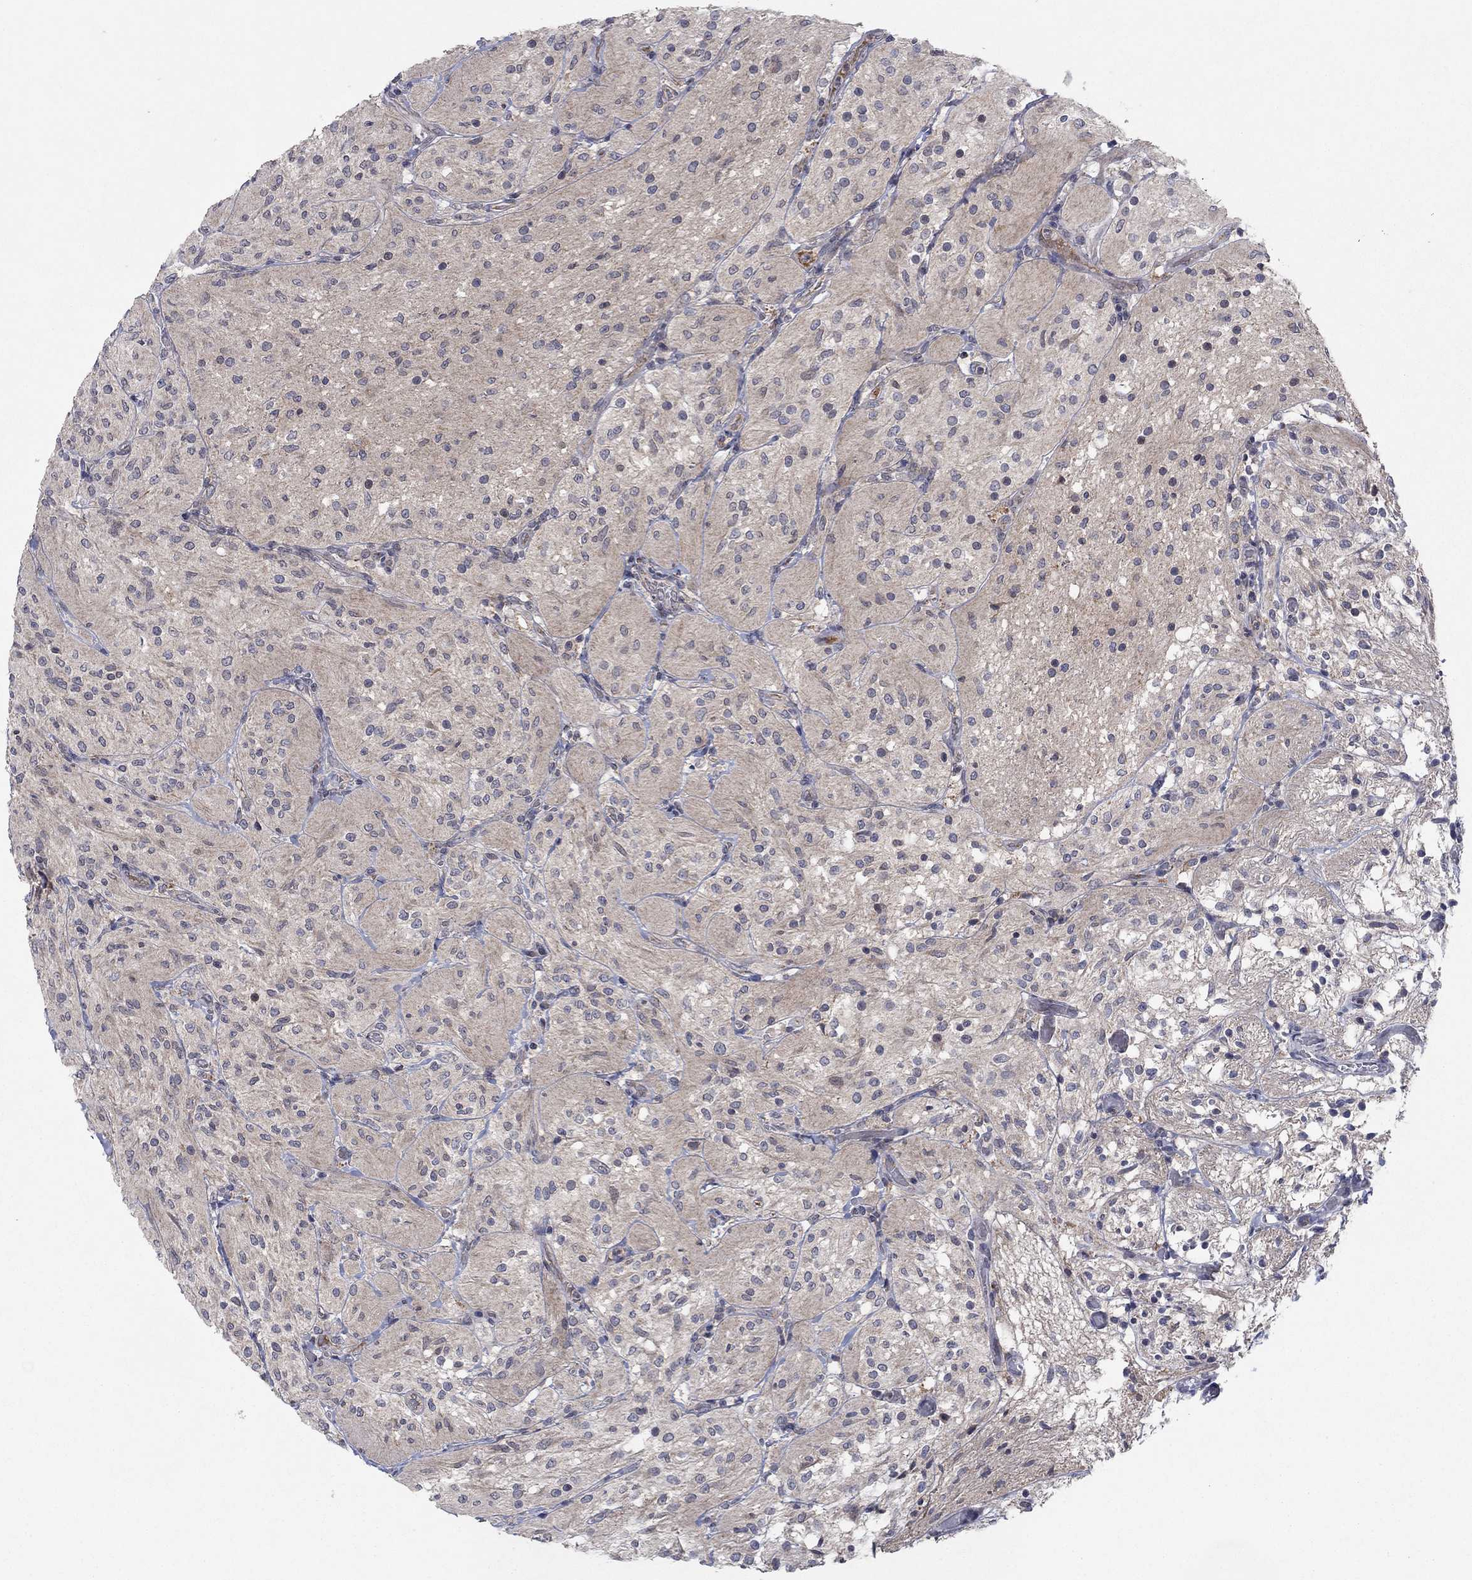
{"staining": {"intensity": "negative", "quantity": "none", "location": "none"}, "tissue": "glioma", "cell_type": "Tumor cells", "image_type": "cancer", "snomed": [{"axis": "morphology", "description": "Glioma, malignant, Low grade"}, {"axis": "topography", "description": "Brain"}], "caption": "This is an IHC micrograph of human glioma. There is no expression in tumor cells.", "gene": "IL4", "patient": {"sex": "male", "age": 3}}